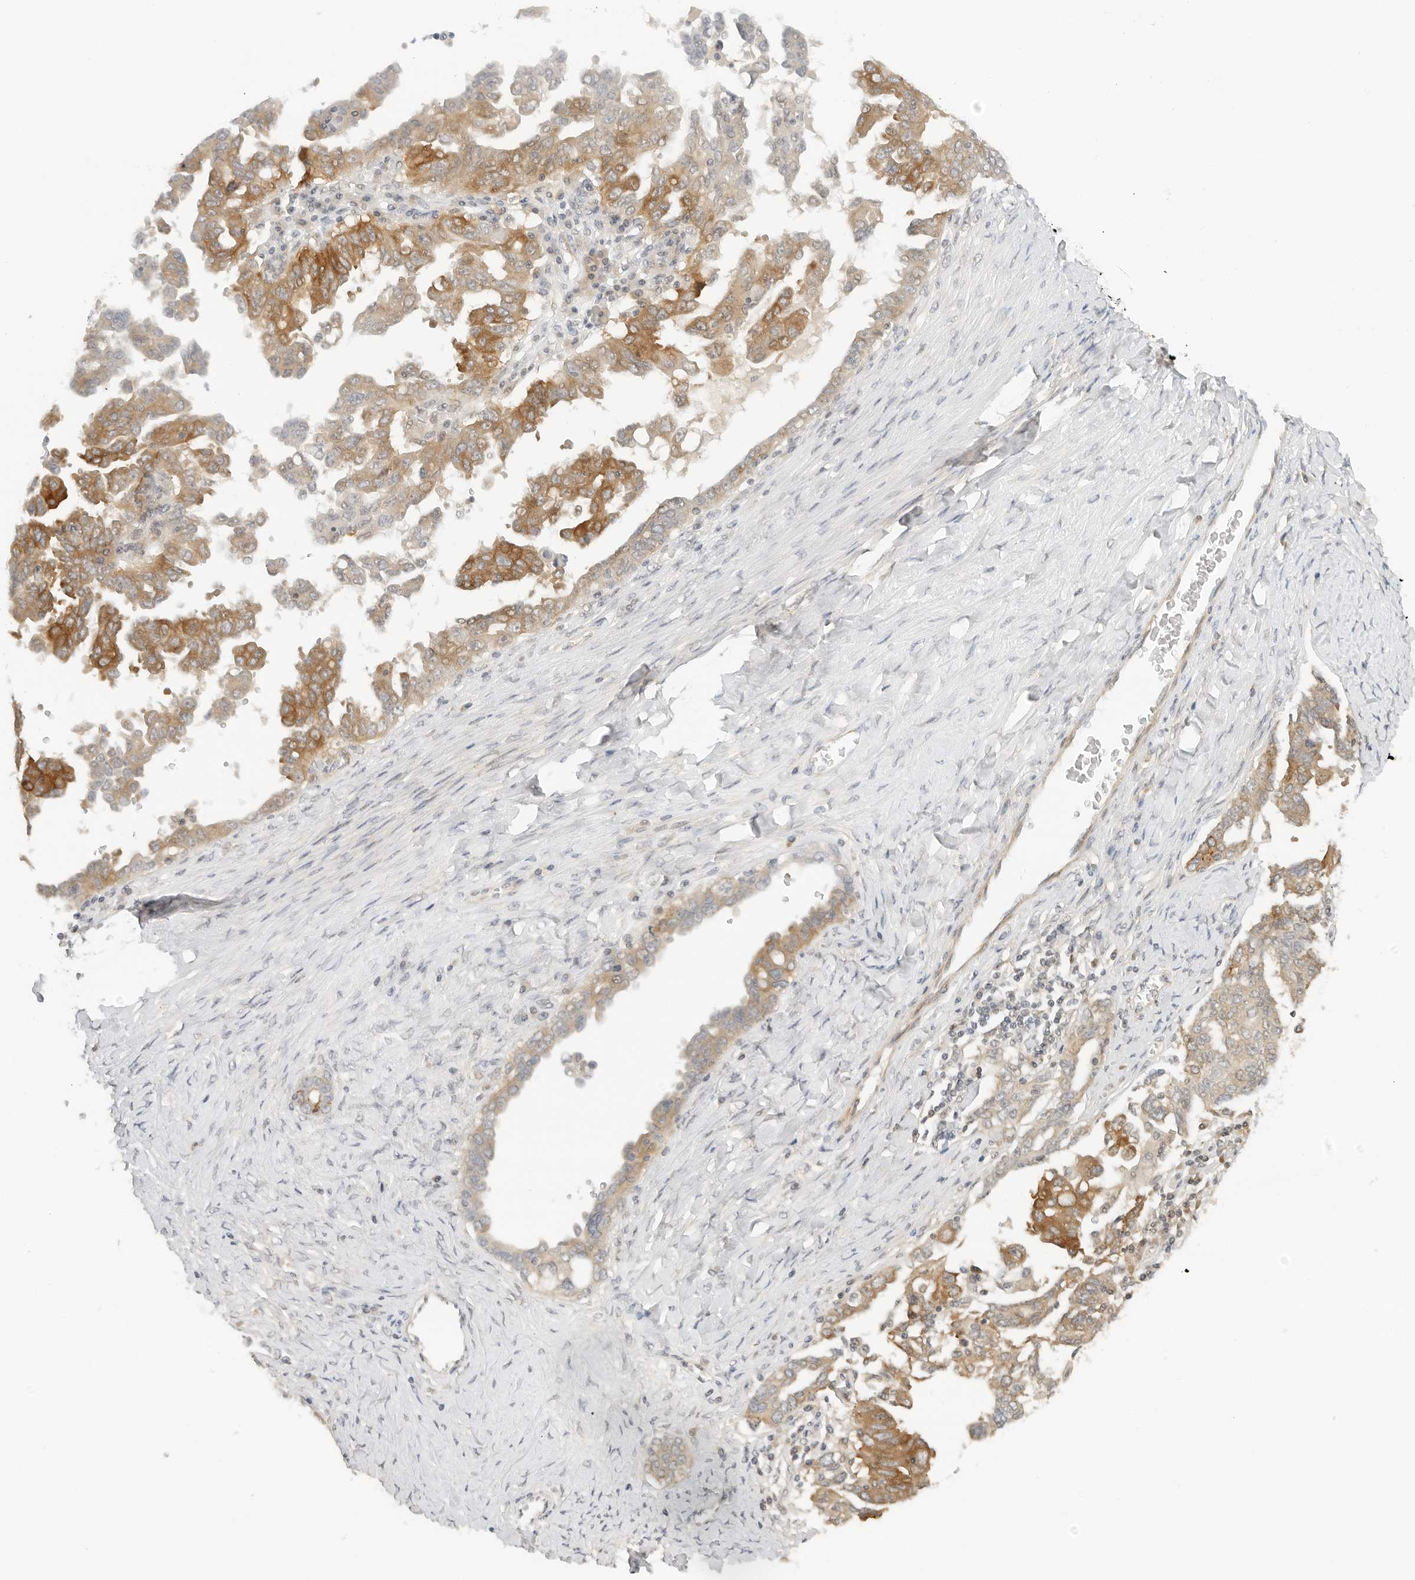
{"staining": {"intensity": "moderate", "quantity": ">75%", "location": "cytoplasmic/membranous"}, "tissue": "ovarian cancer", "cell_type": "Tumor cells", "image_type": "cancer", "snomed": [{"axis": "morphology", "description": "Carcinoma, endometroid"}, {"axis": "topography", "description": "Ovary"}], "caption": "Ovarian endometroid carcinoma was stained to show a protein in brown. There is medium levels of moderate cytoplasmic/membranous expression in approximately >75% of tumor cells. The staining is performed using DAB brown chromogen to label protein expression. The nuclei are counter-stained blue using hematoxylin.", "gene": "NEO1", "patient": {"sex": "female", "age": 62}}